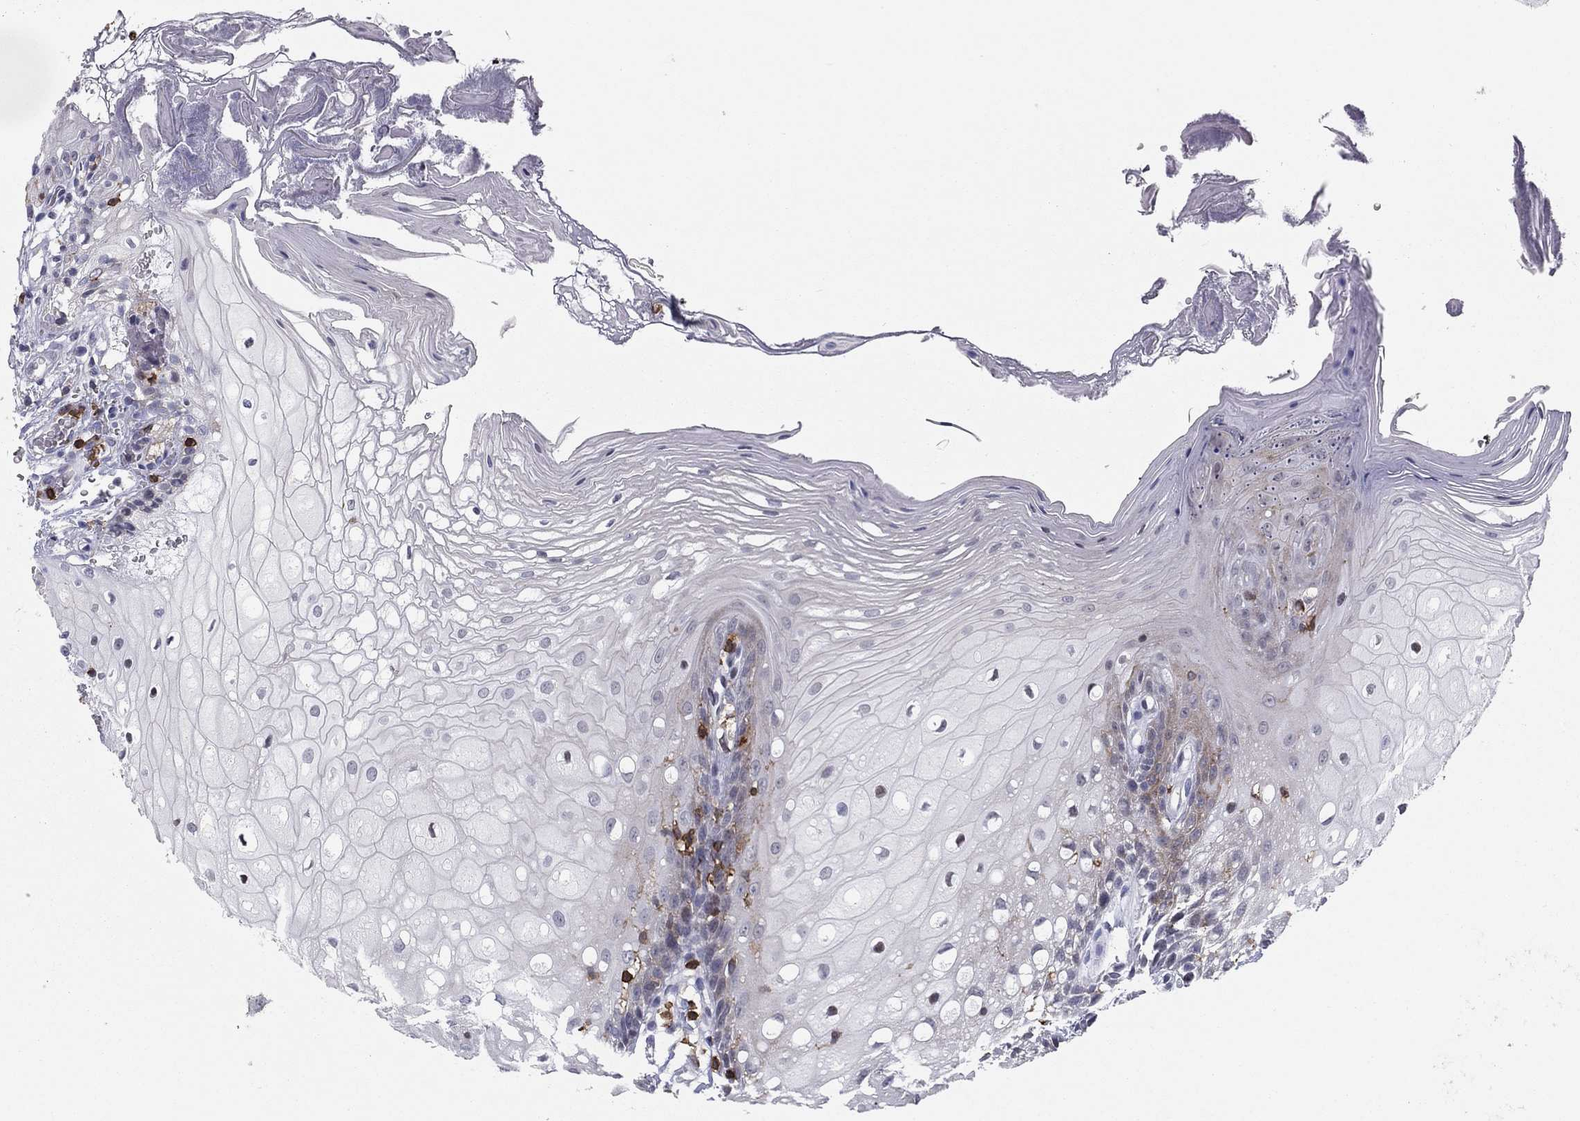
{"staining": {"intensity": "negative", "quantity": "none", "location": "none"}, "tissue": "oral mucosa", "cell_type": "Squamous epithelial cells", "image_type": "normal", "snomed": [{"axis": "morphology", "description": "Normal tissue, NOS"}, {"axis": "morphology", "description": "Squamous cell carcinoma, NOS"}, {"axis": "topography", "description": "Oral tissue"}, {"axis": "topography", "description": "Head-Neck"}], "caption": "Immunohistochemistry of benign human oral mucosa shows no positivity in squamous epithelial cells. Nuclei are stained in blue.", "gene": "ARHGAP27", "patient": {"sex": "male", "age": 69}}